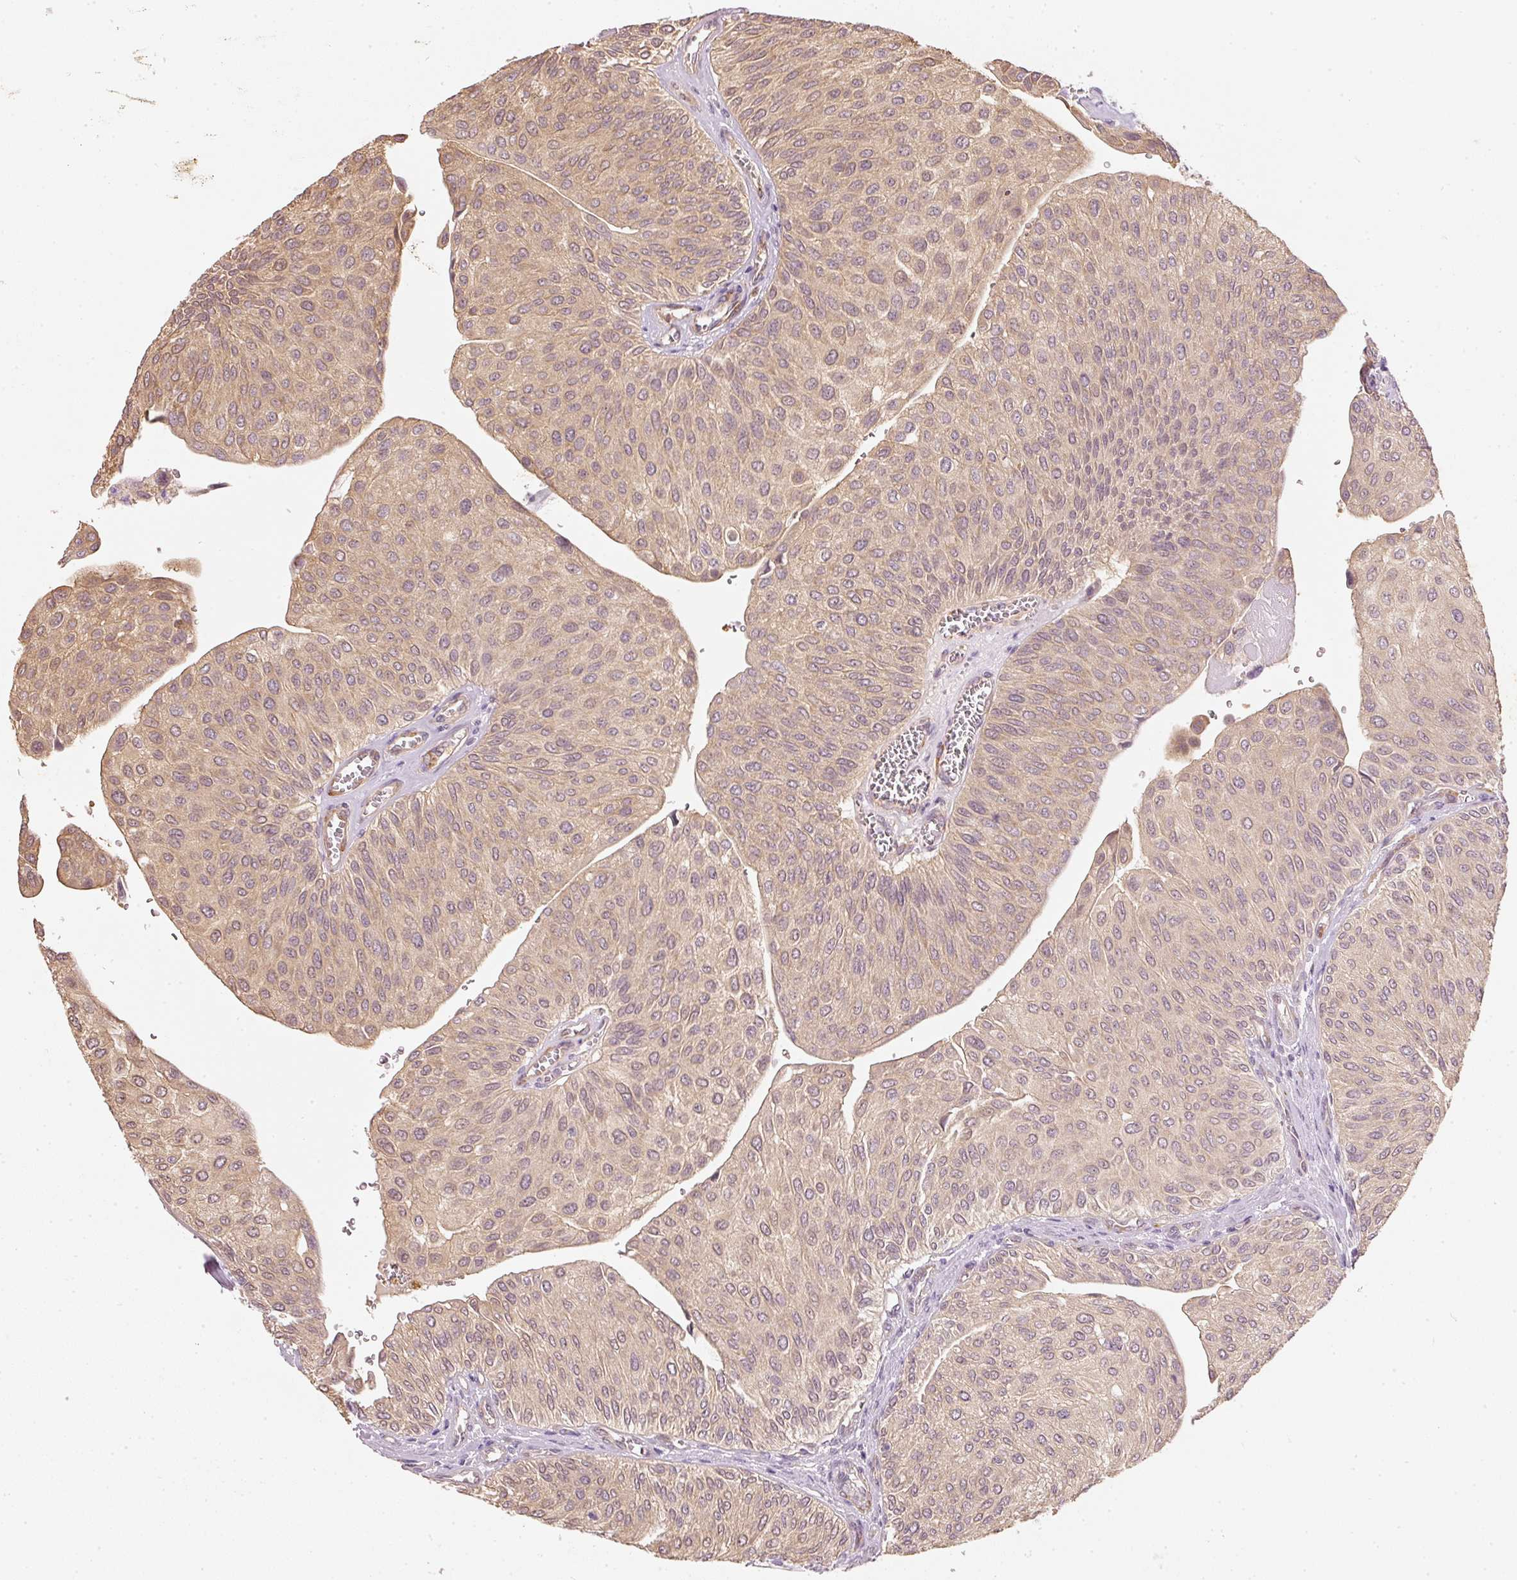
{"staining": {"intensity": "moderate", "quantity": ">75%", "location": "cytoplasmic/membranous"}, "tissue": "urothelial cancer", "cell_type": "Tumor cells", "image_type": "cancer", "snomed": [{"axis": "morphology", "description": "Urothelial carcinoma, NOS"}, {"axis": "topography", "description": "Urinary bladder"}], "caption": "Urothelial cancer stained for a protein (brown) shows moderate cytoplasmic/membranous positive staining in approximately >75% of tumor cells.", "gene": "RGL2", "patient": {"sex": "male", "age": 67}}